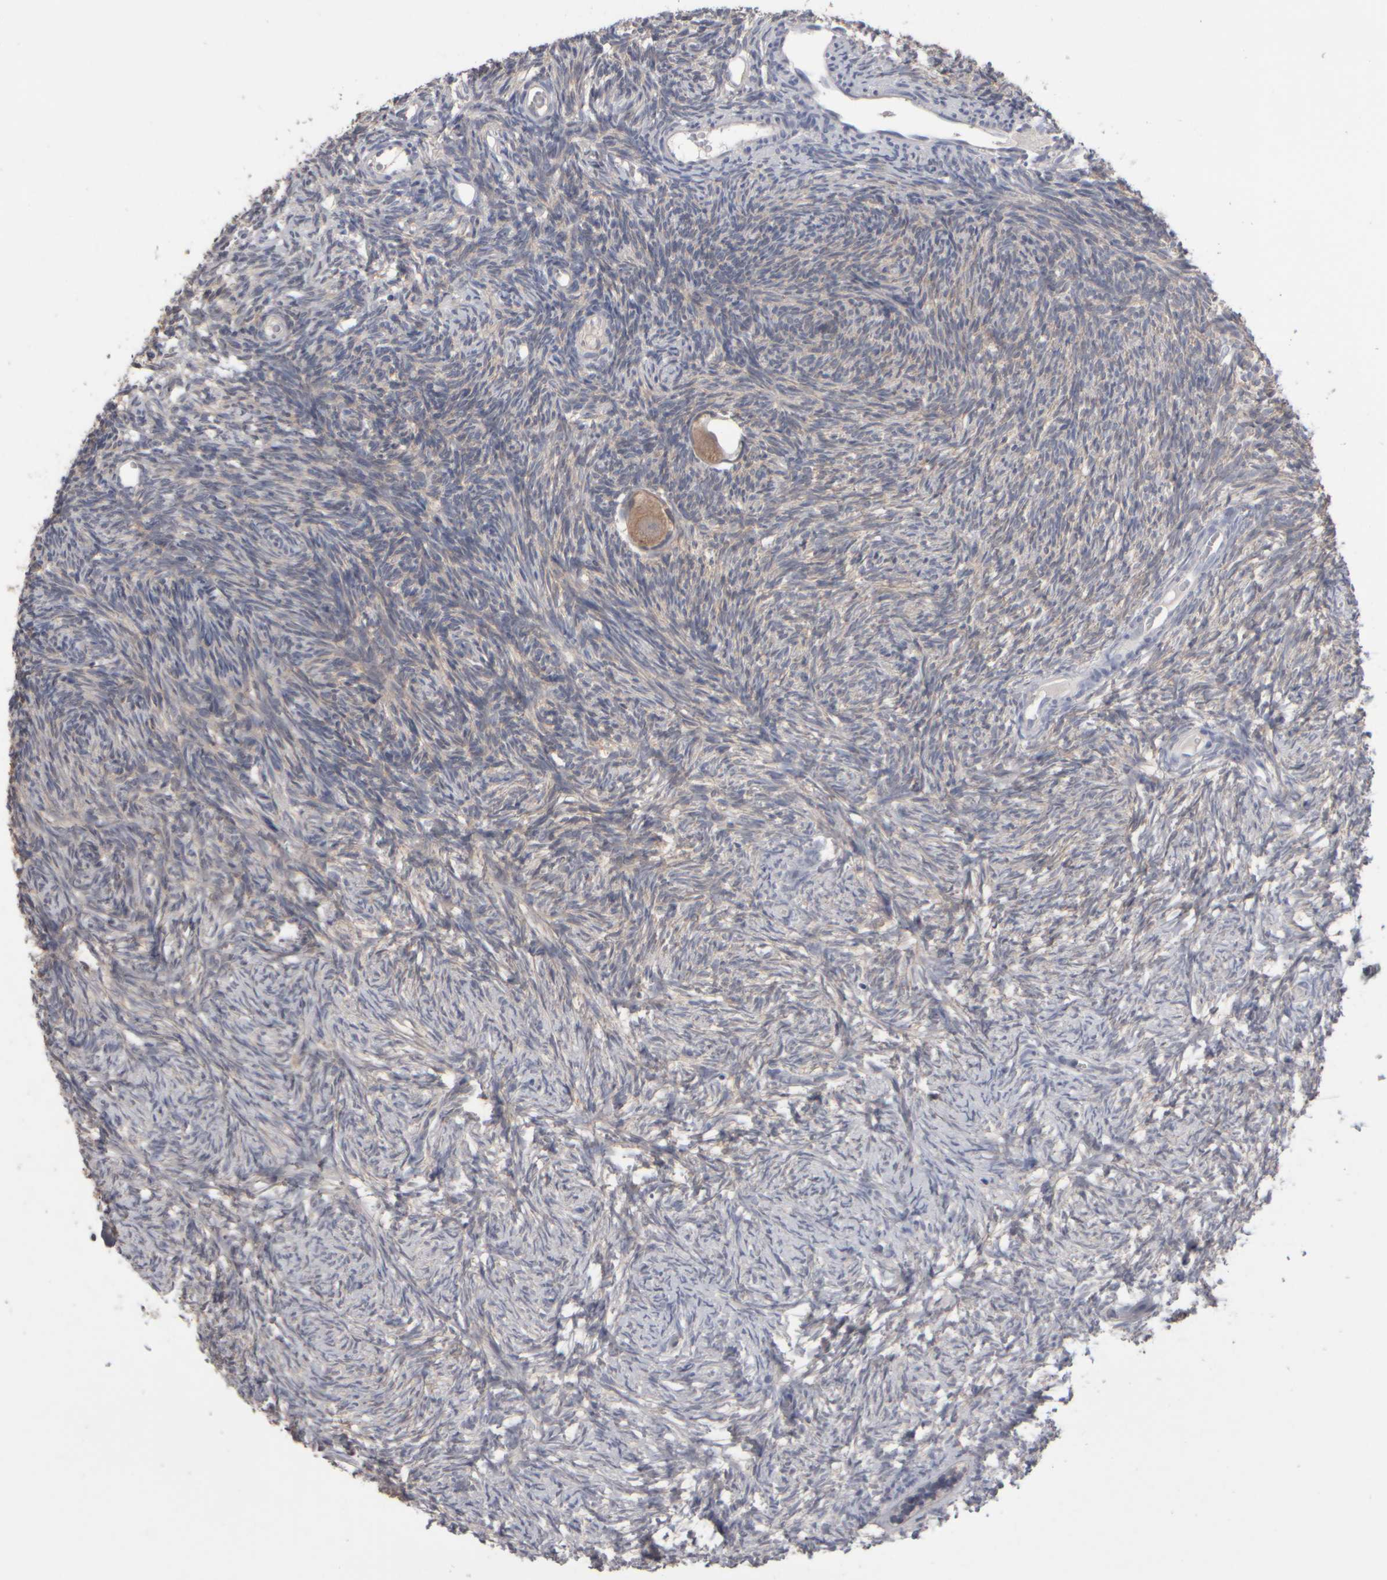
{"staining": {"intensity": "moderate", "quantity": ">75%", "location": "cytoplasmic/membranous"}, "tissue": "ovary", "cell_type": "Follicle cells", "image_type": "normal", "snomed": [{"axis": "morphology", "description": "Normal tissue, NOS"}, {"axis": "topography", "description": "Ovary"}], "caption": "An image showing moderate cytoplasmic/membranous staining in about >75% of follicle cells in benign ovary, as visualized by brown immunohistochemical staining.", "gene": "EPHX2", "patient": {"sex": "female", "age": 34}}